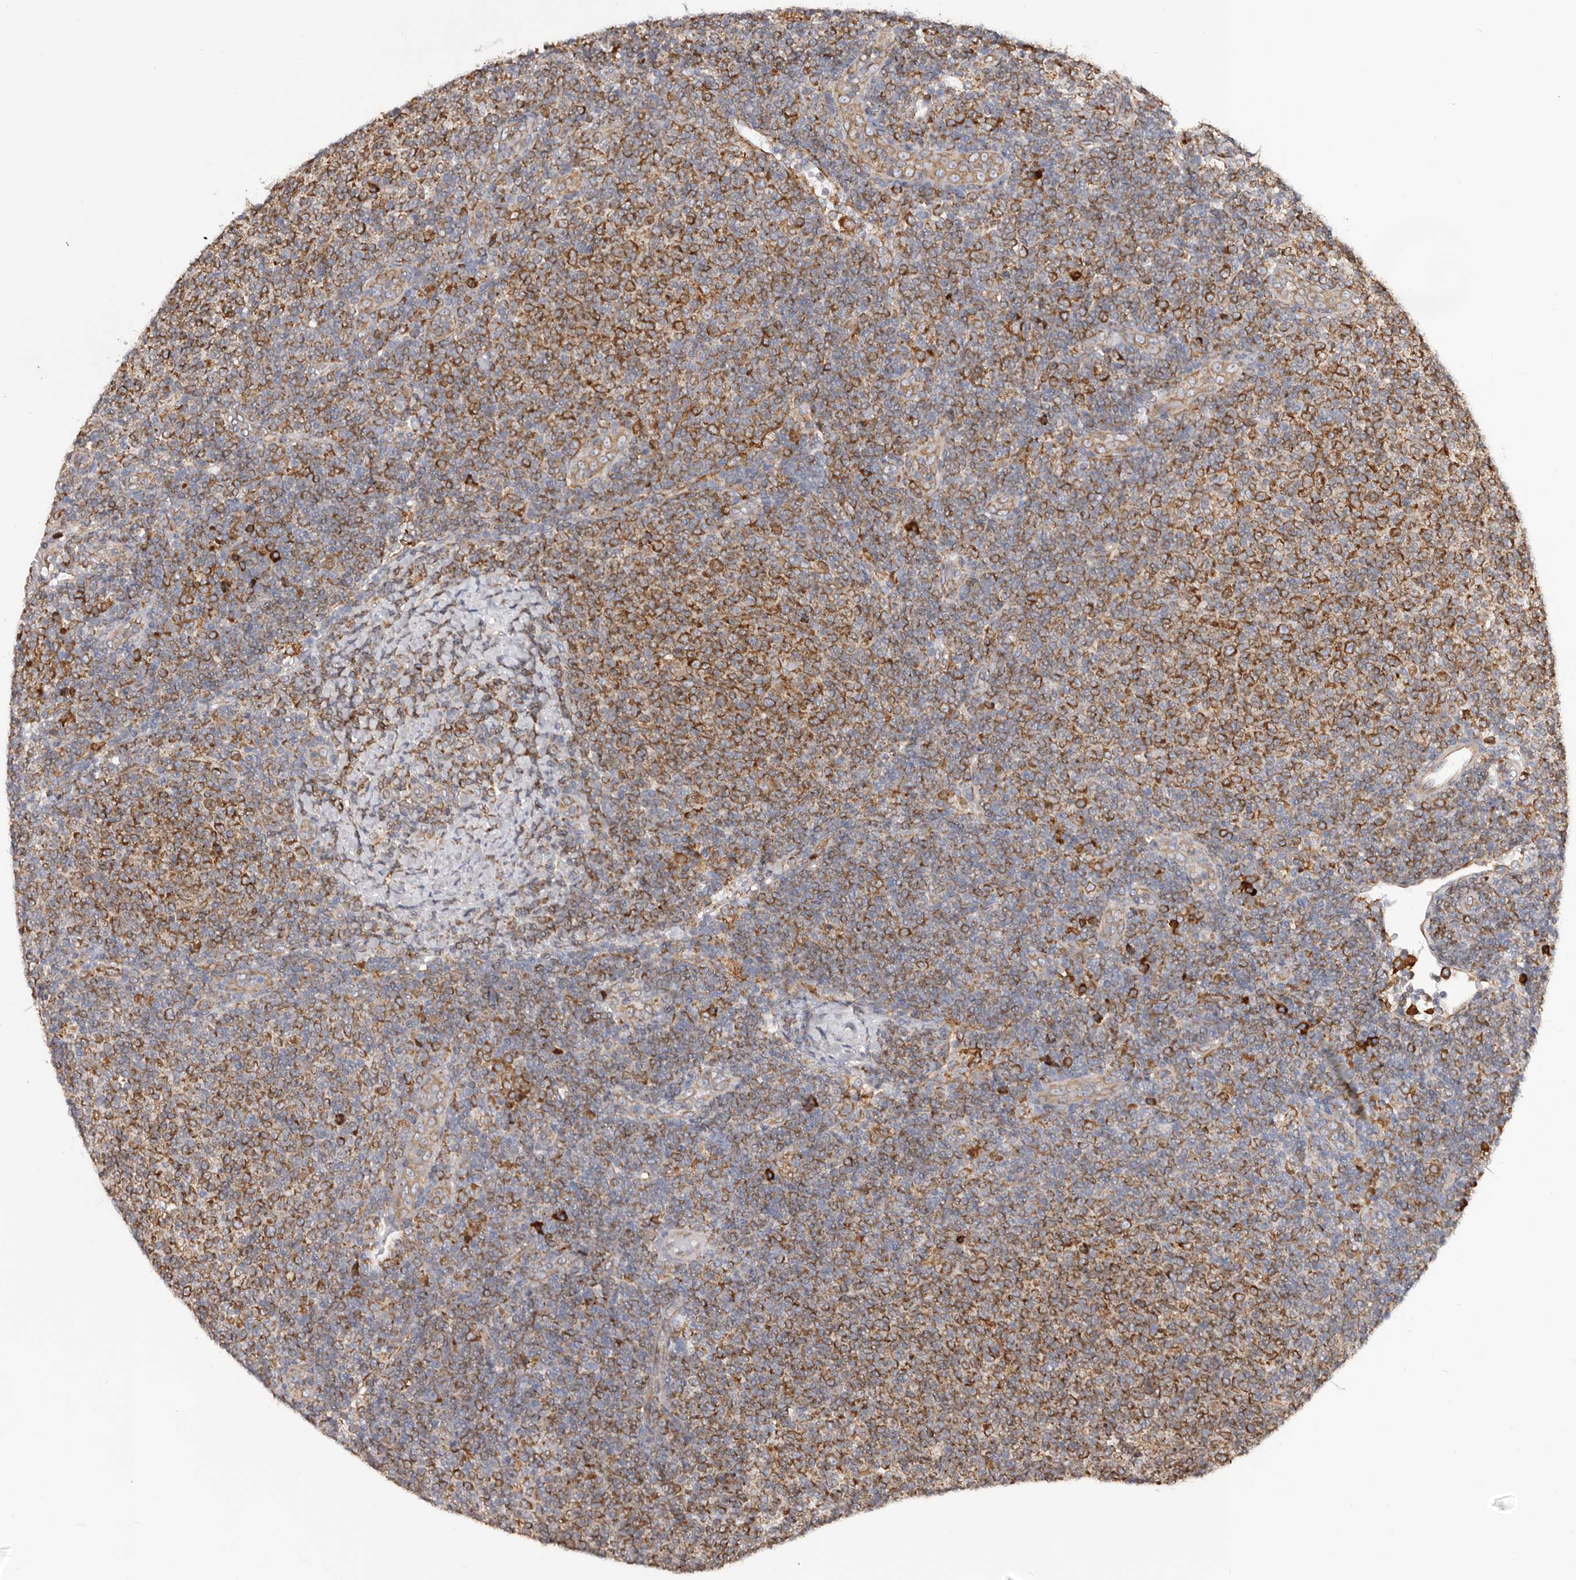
{"staining": {"intensity": "moderate", "quantity": ">75%", "location": "cytoplasmic/membranous"}, "tissue": "lymphoma", "cell_type": "Tumor cells", "image_type": "cancer", "snomed": [{"axis": "morphology", "description": "Malignant lymphoma, non-Hodgkin's type, Low grade"}, {"axis": "topography", "description": "Lymph node"}], "caption": "Immunohistochemistry (IHC) staining of malignant lymphoma, non-Hodgkin's type (low-grade), which demonstrates medium levels of moderate cytoplasmic/membranous positivity in about >75% of tumor cells indicating moderate cytoplasmic/membranous protein staining. The staining was performed using DAB (brown) for protein detection and nuclei were counterstained in hematoxylin (blue).", "gene": "QRSL1", "patient": {"sex": "male", "age": 66}}